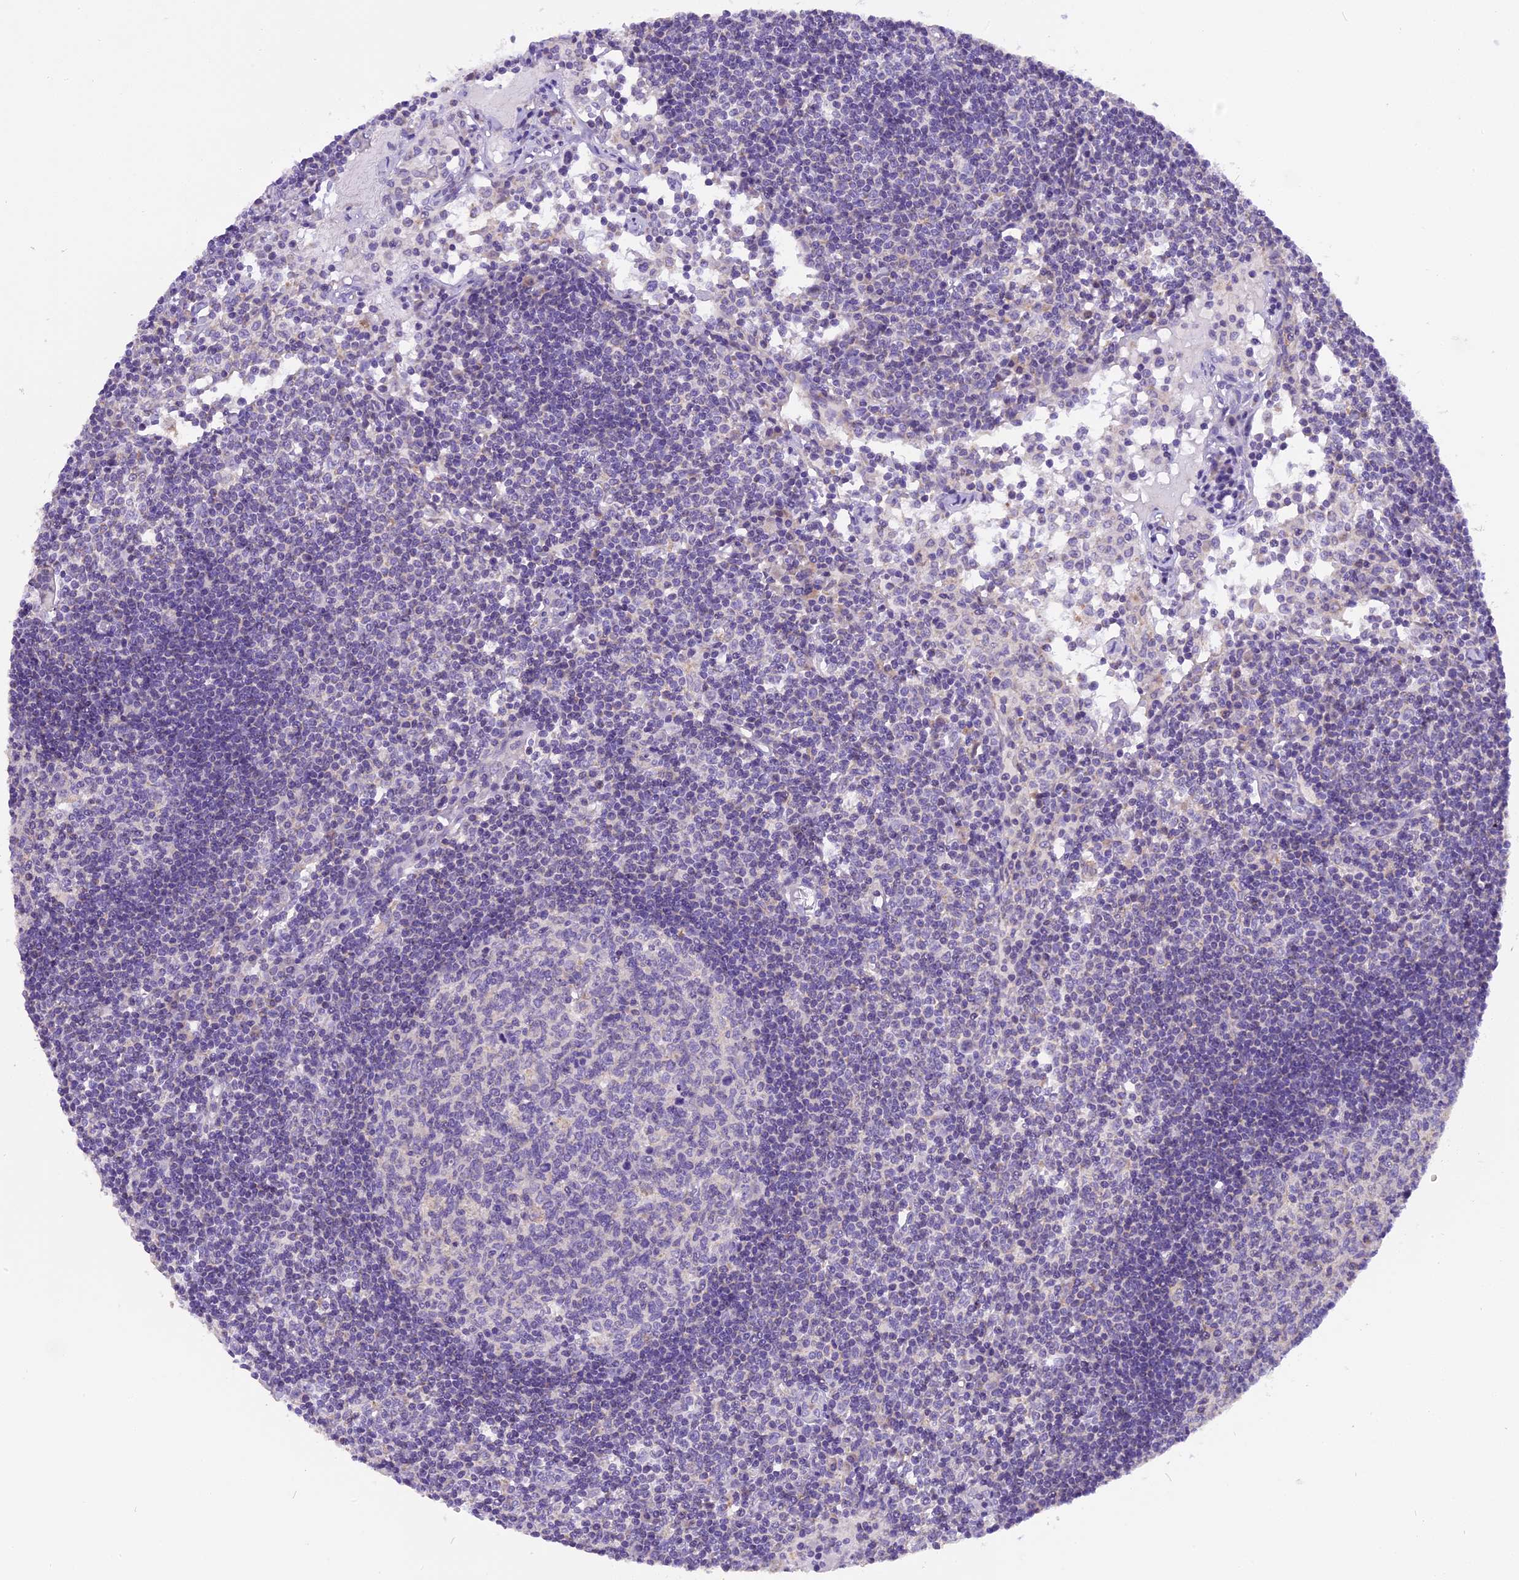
{"staining": {"intensity": "negative", "quantity": "none", "location": "none"}, "tissue": "lymph node", "cell_type": "Germinal center cells", "image_type": "normal", "snomed": [{"axis": "morphology", "description": "Normal tissue, NOS"}, {"axis": "topography", "description": "Lymph node"}], "caption": "Lymph node stained for a protein using immunohistochemistry exhibits no positivity germinal center cells.", "gene": "TRIM3", "patient": {"sex": "female", "age": 55}}